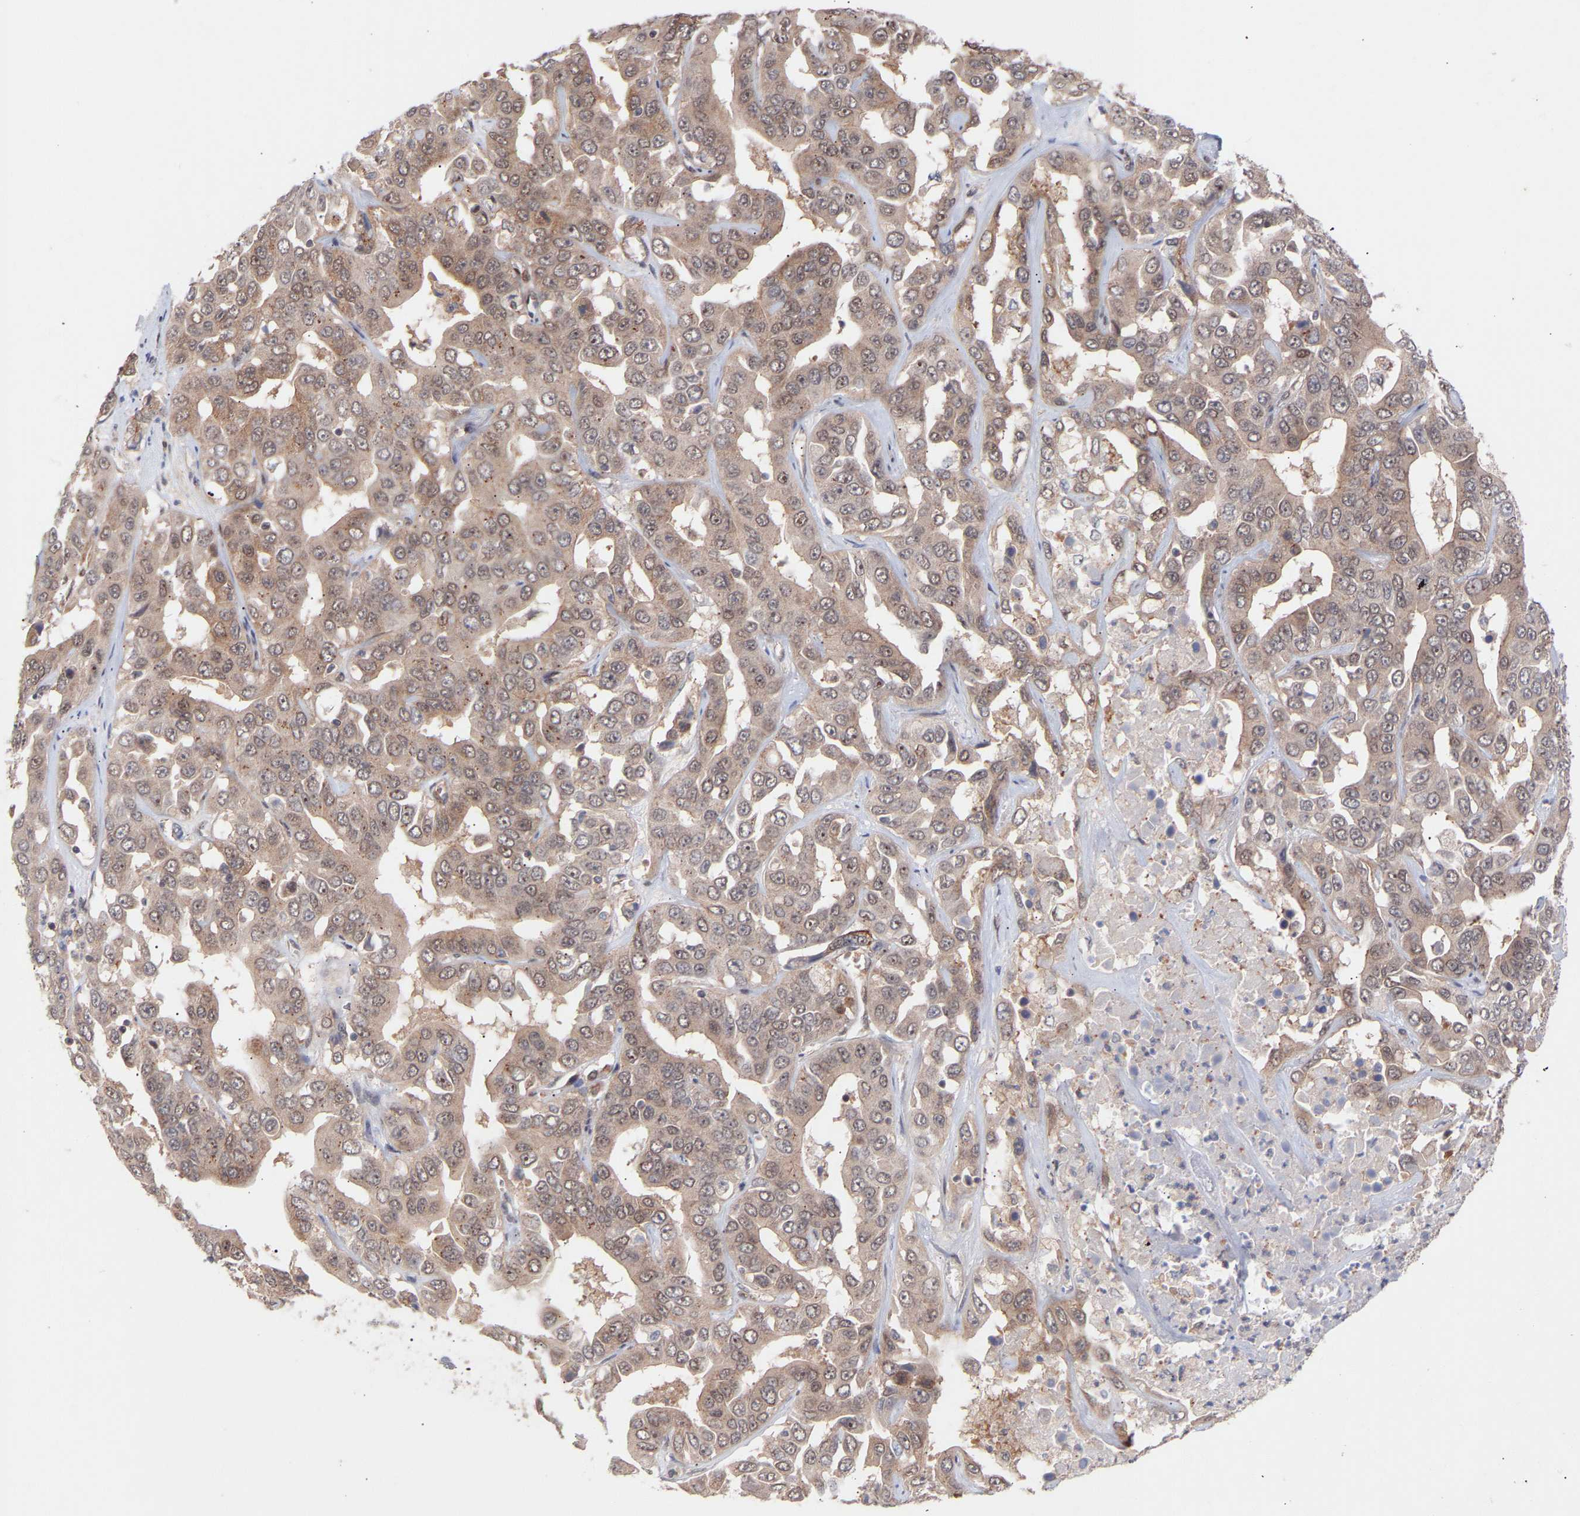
{"staining": {"intensity": "weak", "quantity": ">75%", "location": "cytoplasmic/membranous,nuclear"}, "tissue": "liver cancer", "cell_type": "Tumor cells", "image_type": "cancer", "snomed": [{"axis": "morphology", "description": "Cholangiocarcinoma"}, {"axis": "topography", "description": "Liver"}], "caption": "DAB (3,3'-diaminobenzidine) immunohistochemical staining of human liver cancer (cholangiocarcinoma) reveals weak cytoplasmic/membranous and nuclear protein expression in approximately >75% of tumor cells. Using DAB (3,3'-diaminobenzidine) (brown) and hematoxylin (blue) stains, captured at high magnification using brightfield microscopy.", "gene": "PDLIM5", "patient": {"sex": "female", "age": 52}}